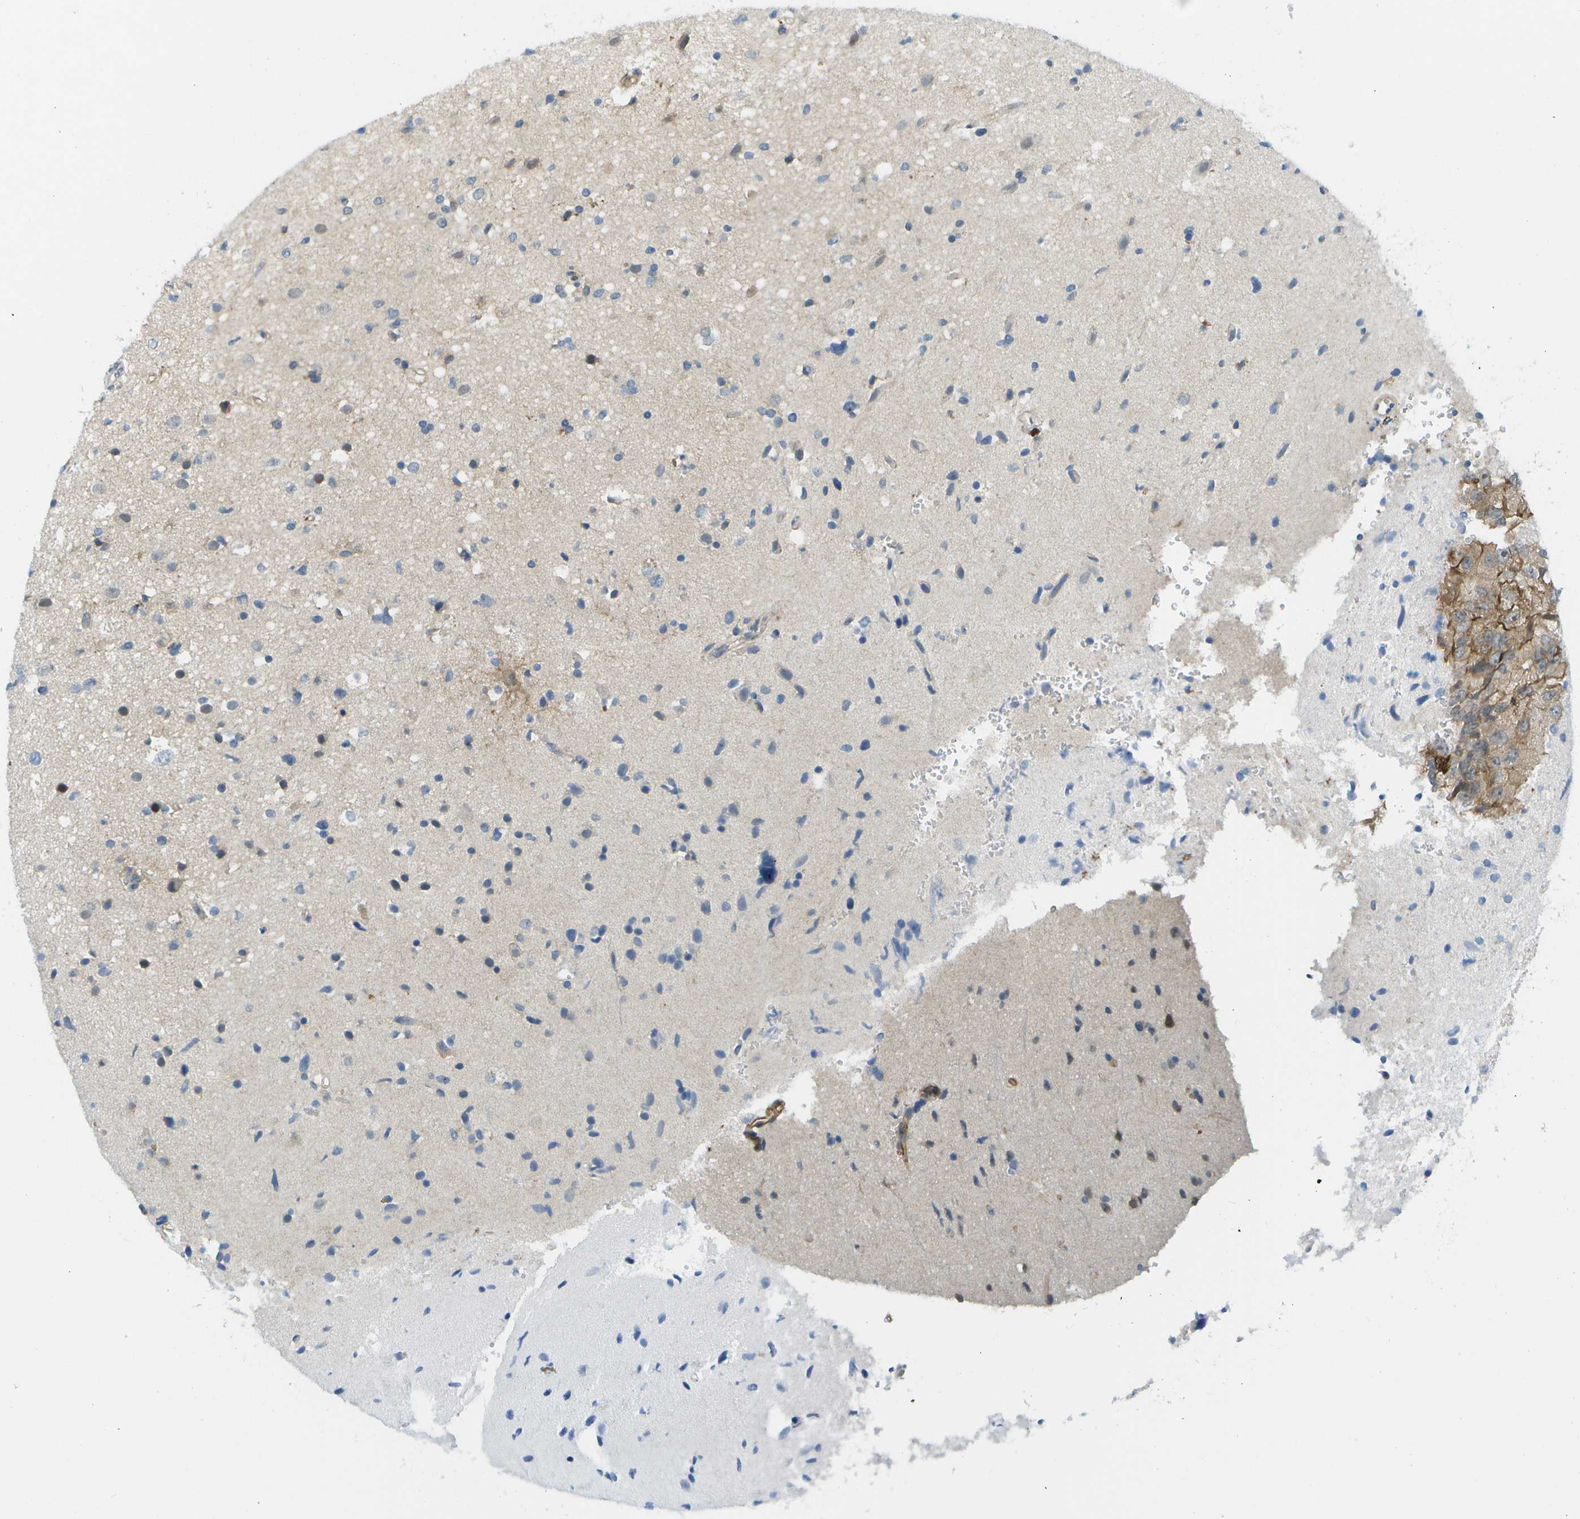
{"staining": {"intensity": "negative", "quantity": "none", "location": "none"}, "tissue": "glioma", "cell_type": "Tumor cells", "image_type": "cancer", "snomed": [{"axis": "morphology", "description": "Glioma, malignant, High grade"}, {"axis": "topography", "description": "Brain"}], "caption": "DAB immunohistochemical staining of human glioma demonstrates no significant staining in tumor cells.", "gene": "KIAA0040", "patient": {"sex": "male", "age": 33}}